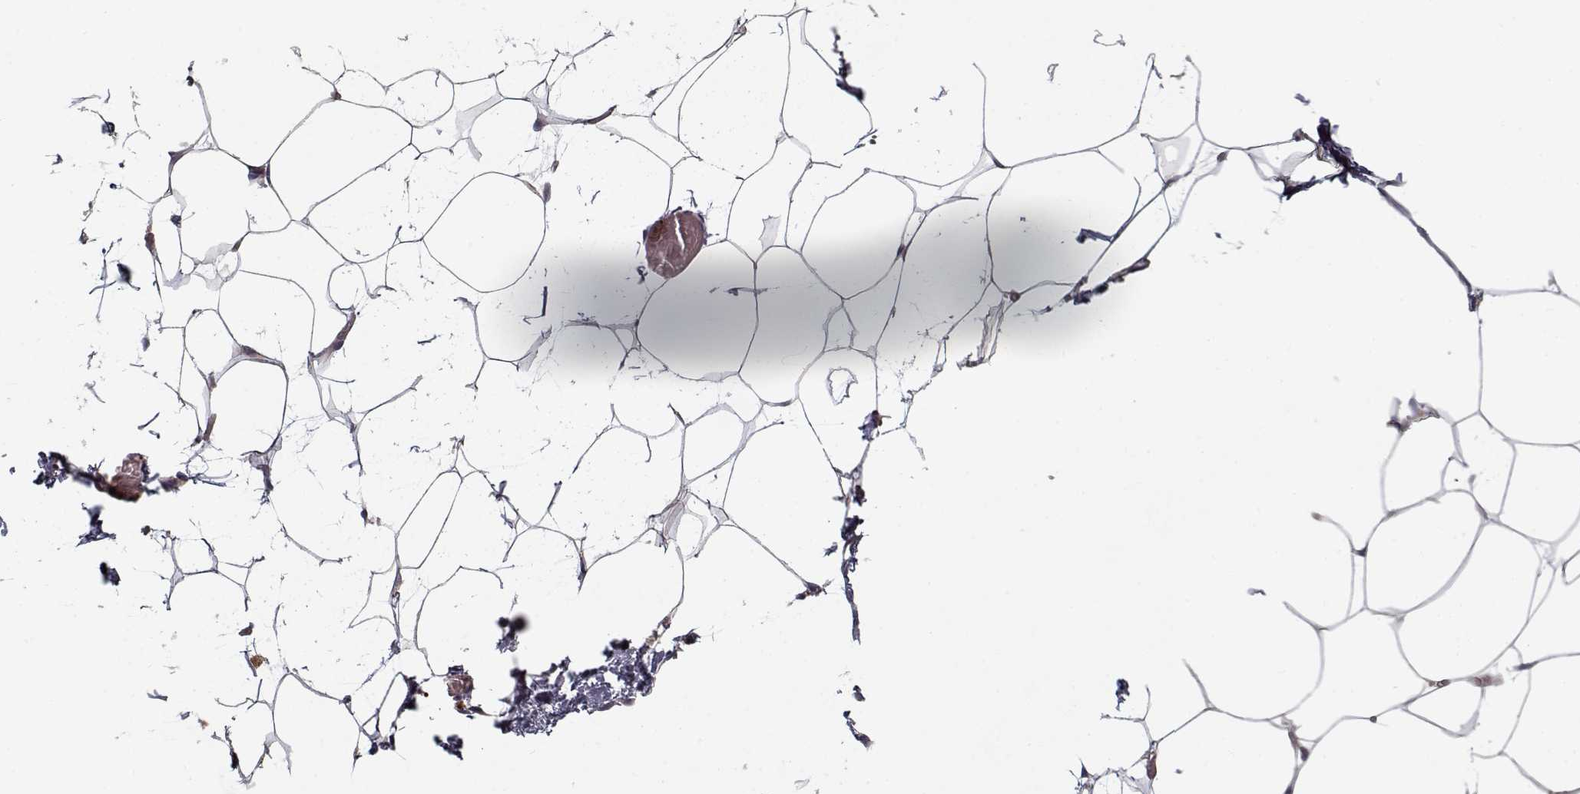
{"staining": {"intensity": "negative", "quantity": "none", "location": "none"}, "tissue": "adipose tissue", "cell_type": "Adipocytes", "image_type": "normal", "snomed": [{"axis": "morphology", "description": "Normal tissue, NOS"}, {"axis": "topography", "description": "Adipose tissue"}], "caption": "The image exhibits no significant positivity in adipocytes of adipose tissue. (Stains: DAB IHC with hematoxylin counter stain, Microscopy: brightfield microscopy at high magnification).", "gene": "UNC13D", "patient": {"sex": "male", "age": 57}}